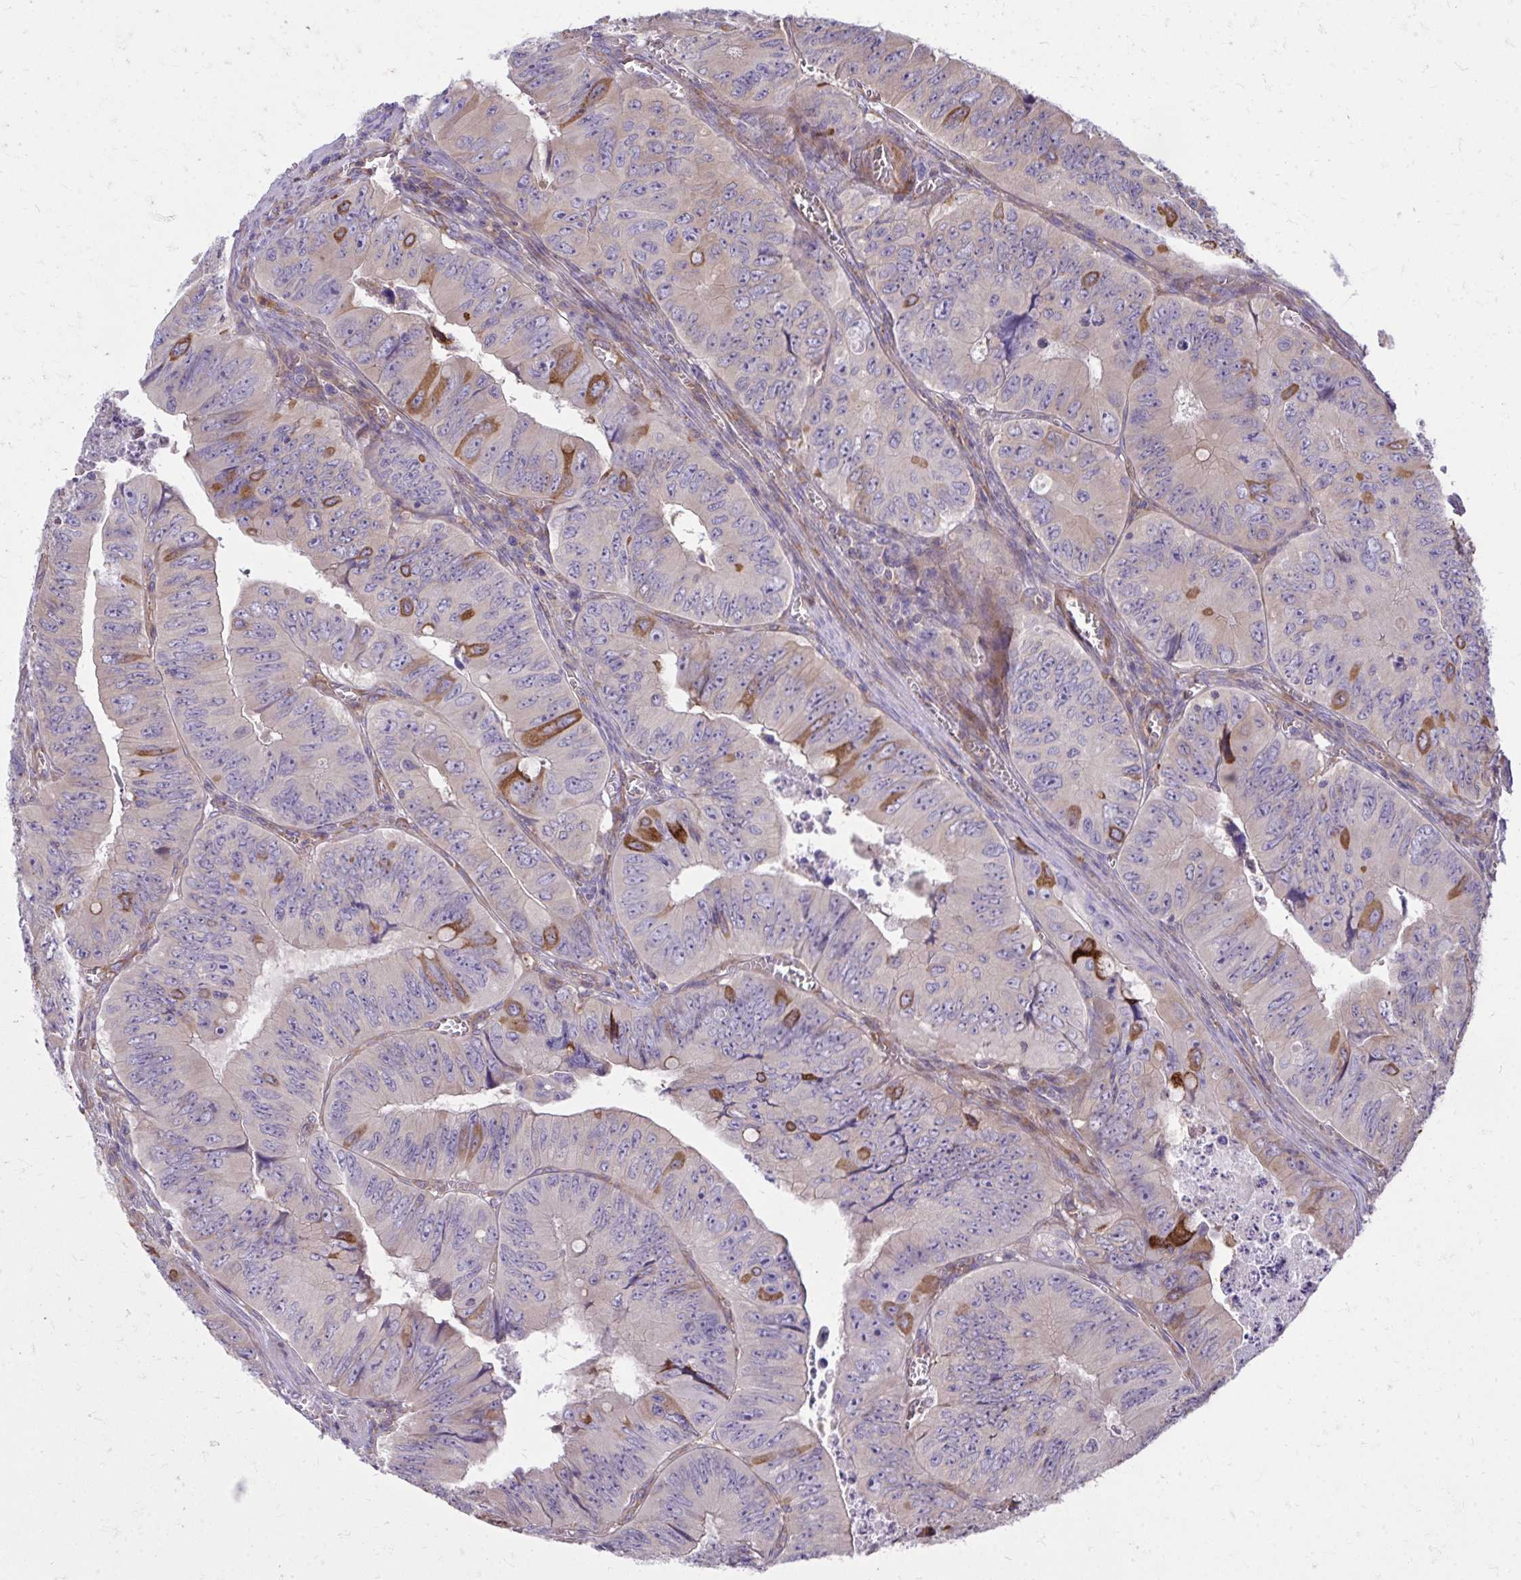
{"staining": {"intensity": "moderate", "quantity": "<25%", "location": "cytoplasmic/membranous"}, "tissue": "colorectal cancer", "cell_type": "Tumor cells", "image_type": "cancer", "snomed": [{"axis": "morphology", "description": "Adenocarcinoma, NOS"}, {"axis": "topography", "description": "Colon"}], "caption": "Moderate cytoplasmic/membranous protein expression is appreciated in approximately <25% of tumor cells in colorectal adenocarcinoma. (DAB (3,3'-diaminobenzidine) = brown stain, brightfield microscopy at high magnification).", "gene": "ASAP1", "patient": {"sex": "female", "age": 84}}